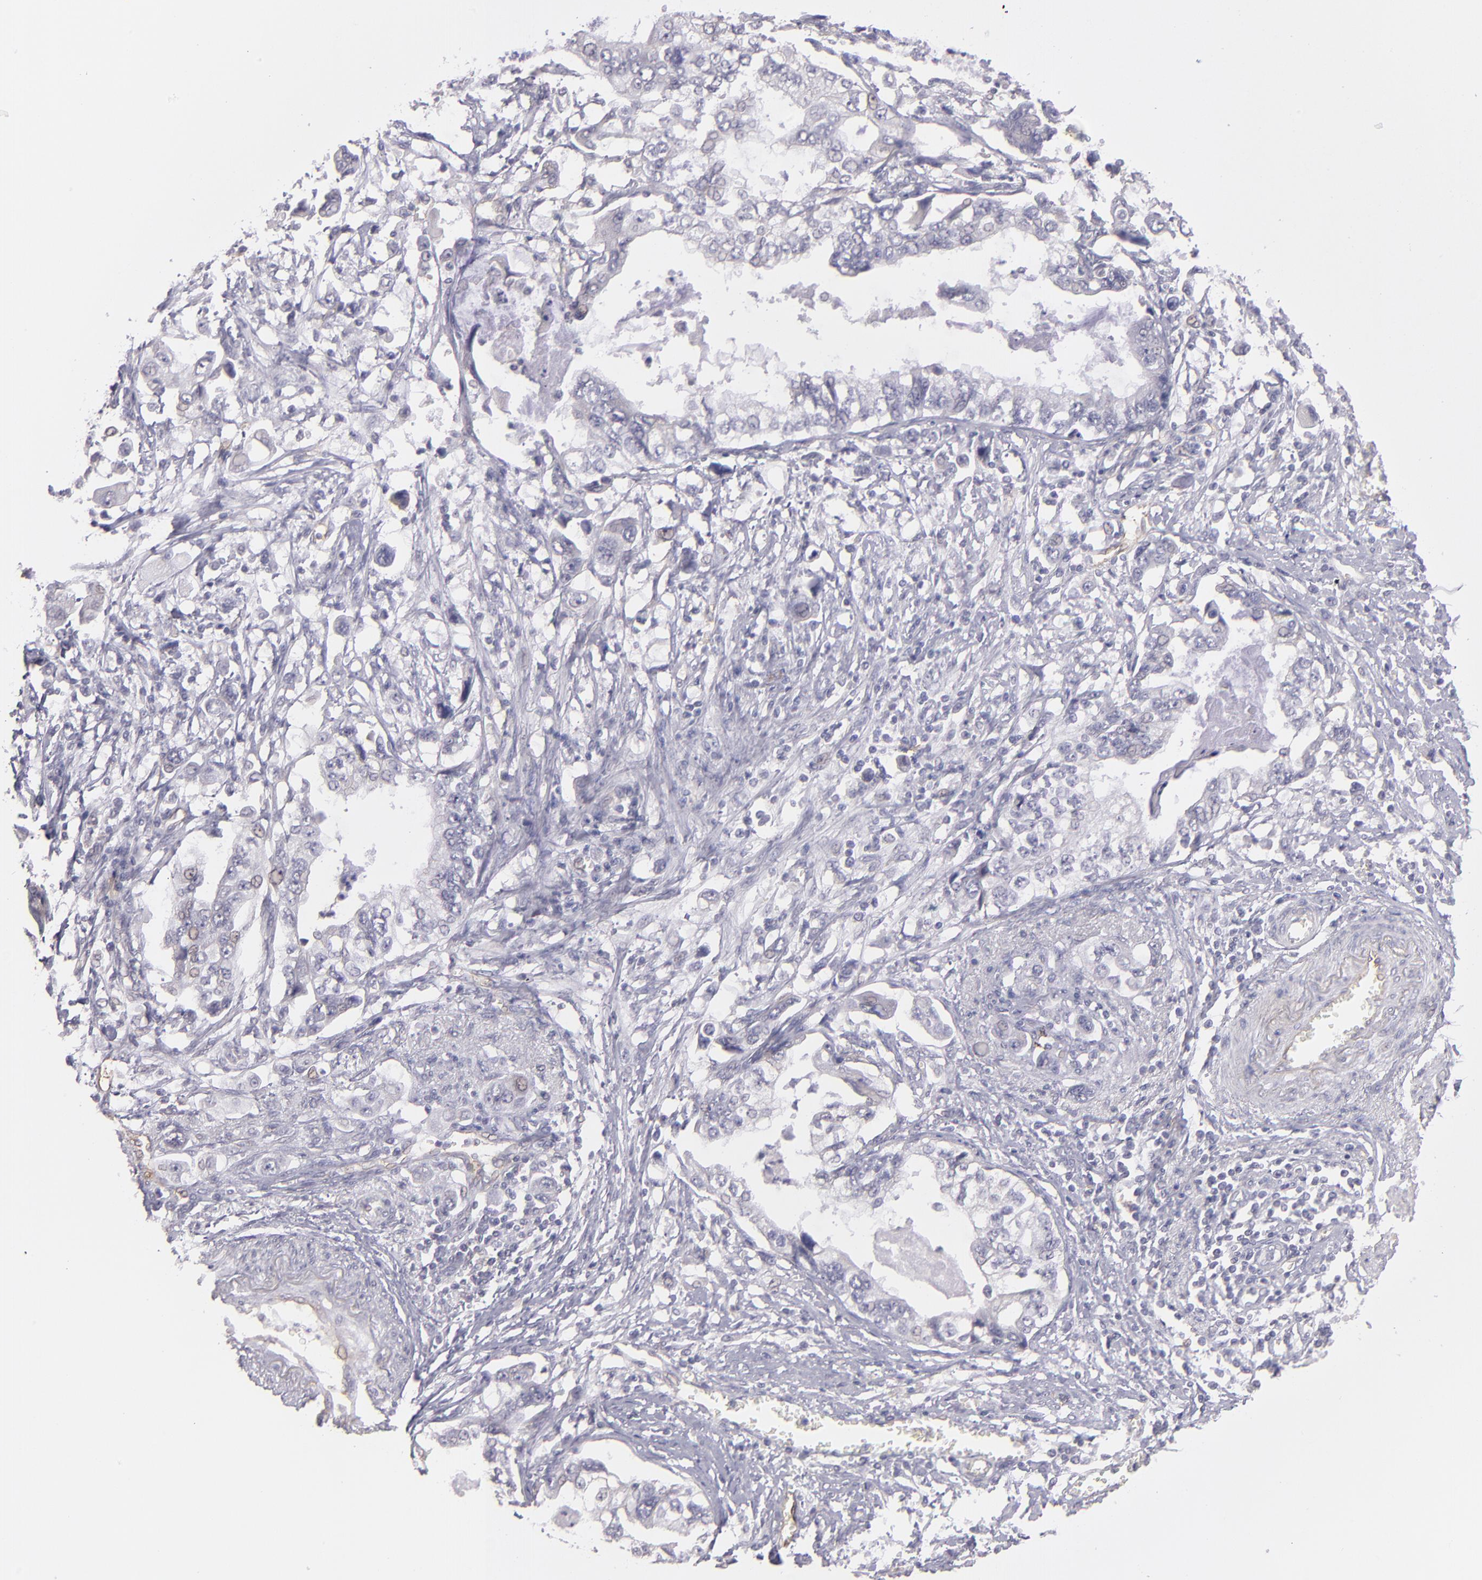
{"staining": {"intensity": "negative", "quantity": "none", "location": "none"}, "tissue": "stomach cancer", "cell_type": "Tumor cells", "image_type": "cancer", "snomed": [{"axis": "morphology", "description": "Adenocarcinoma, NOS"}, {"axis": "topography", "description": "Pancreas"}, {"axis": "topography", "description": "Stomach, upper"}], "caption": "This is an IHC image of stomach cancer (adenocarcinoma). There is no positivity in tumor cells.", "gene": "THBD", "patient": {"sex": "male", "age": 77}}